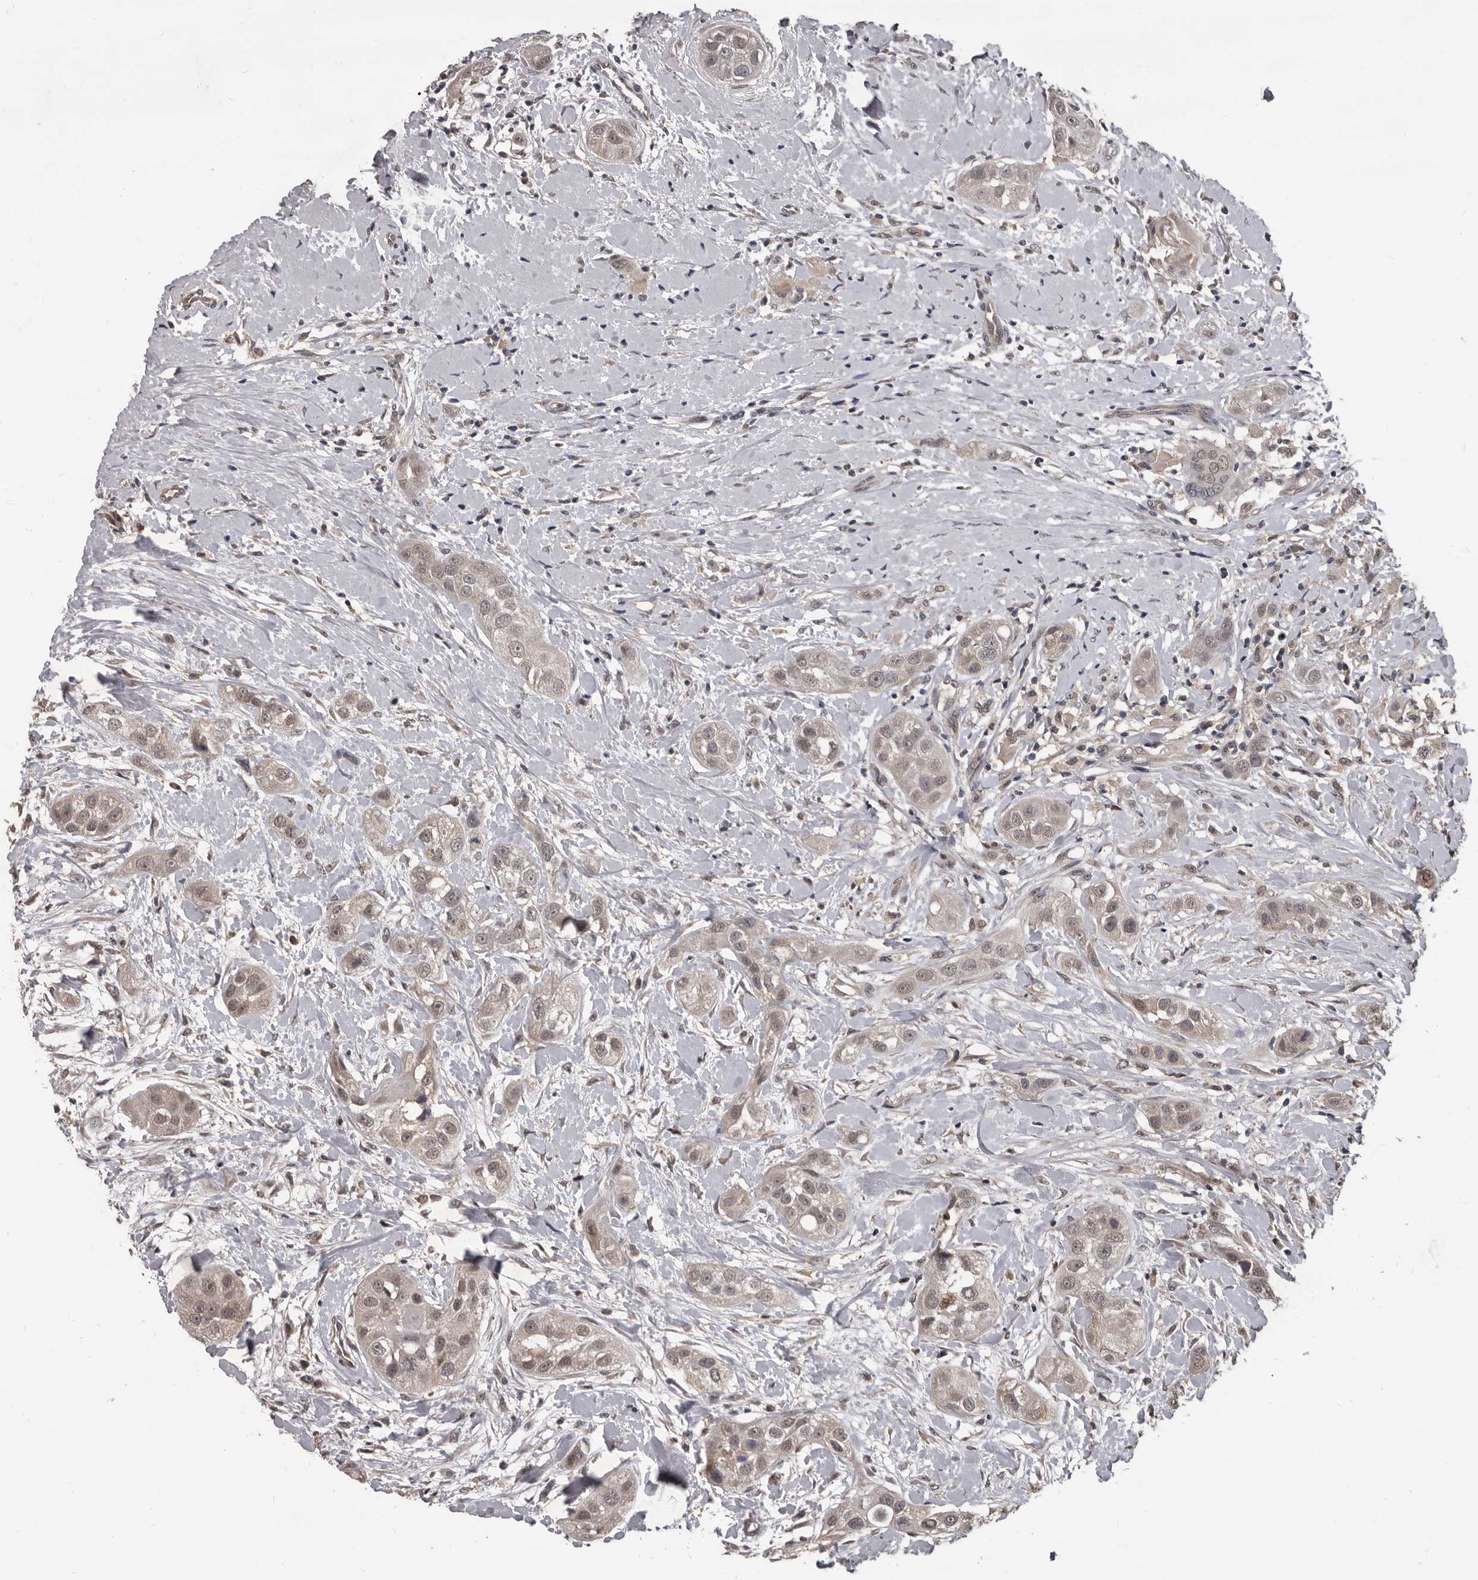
{"staining": {"intensity": "weak", "quantity": ">75%", "location": "nuclear"}, "tissue": "head and neck cancer", "cell_type": "Tumor cells", "image_type": "cancer", "snomed": [{"axis": "morphology", "description": "Normal tissue, NOS"}, {"axis": "morphology", "description": "Squamous cell carcinoma, NOS"}, {"axis": "topography", "description": "Skeletal muscle"}, {"axis": "topography", "description": "Head-Neck"}], "caption": "The immunohistochemical stain shows weak nuclear staining in tumor cells of head and neck cancer (squamous cell carcinoma) tissue.", "gene": "AHR", "patient": {"sex": "male", "age": 51}}